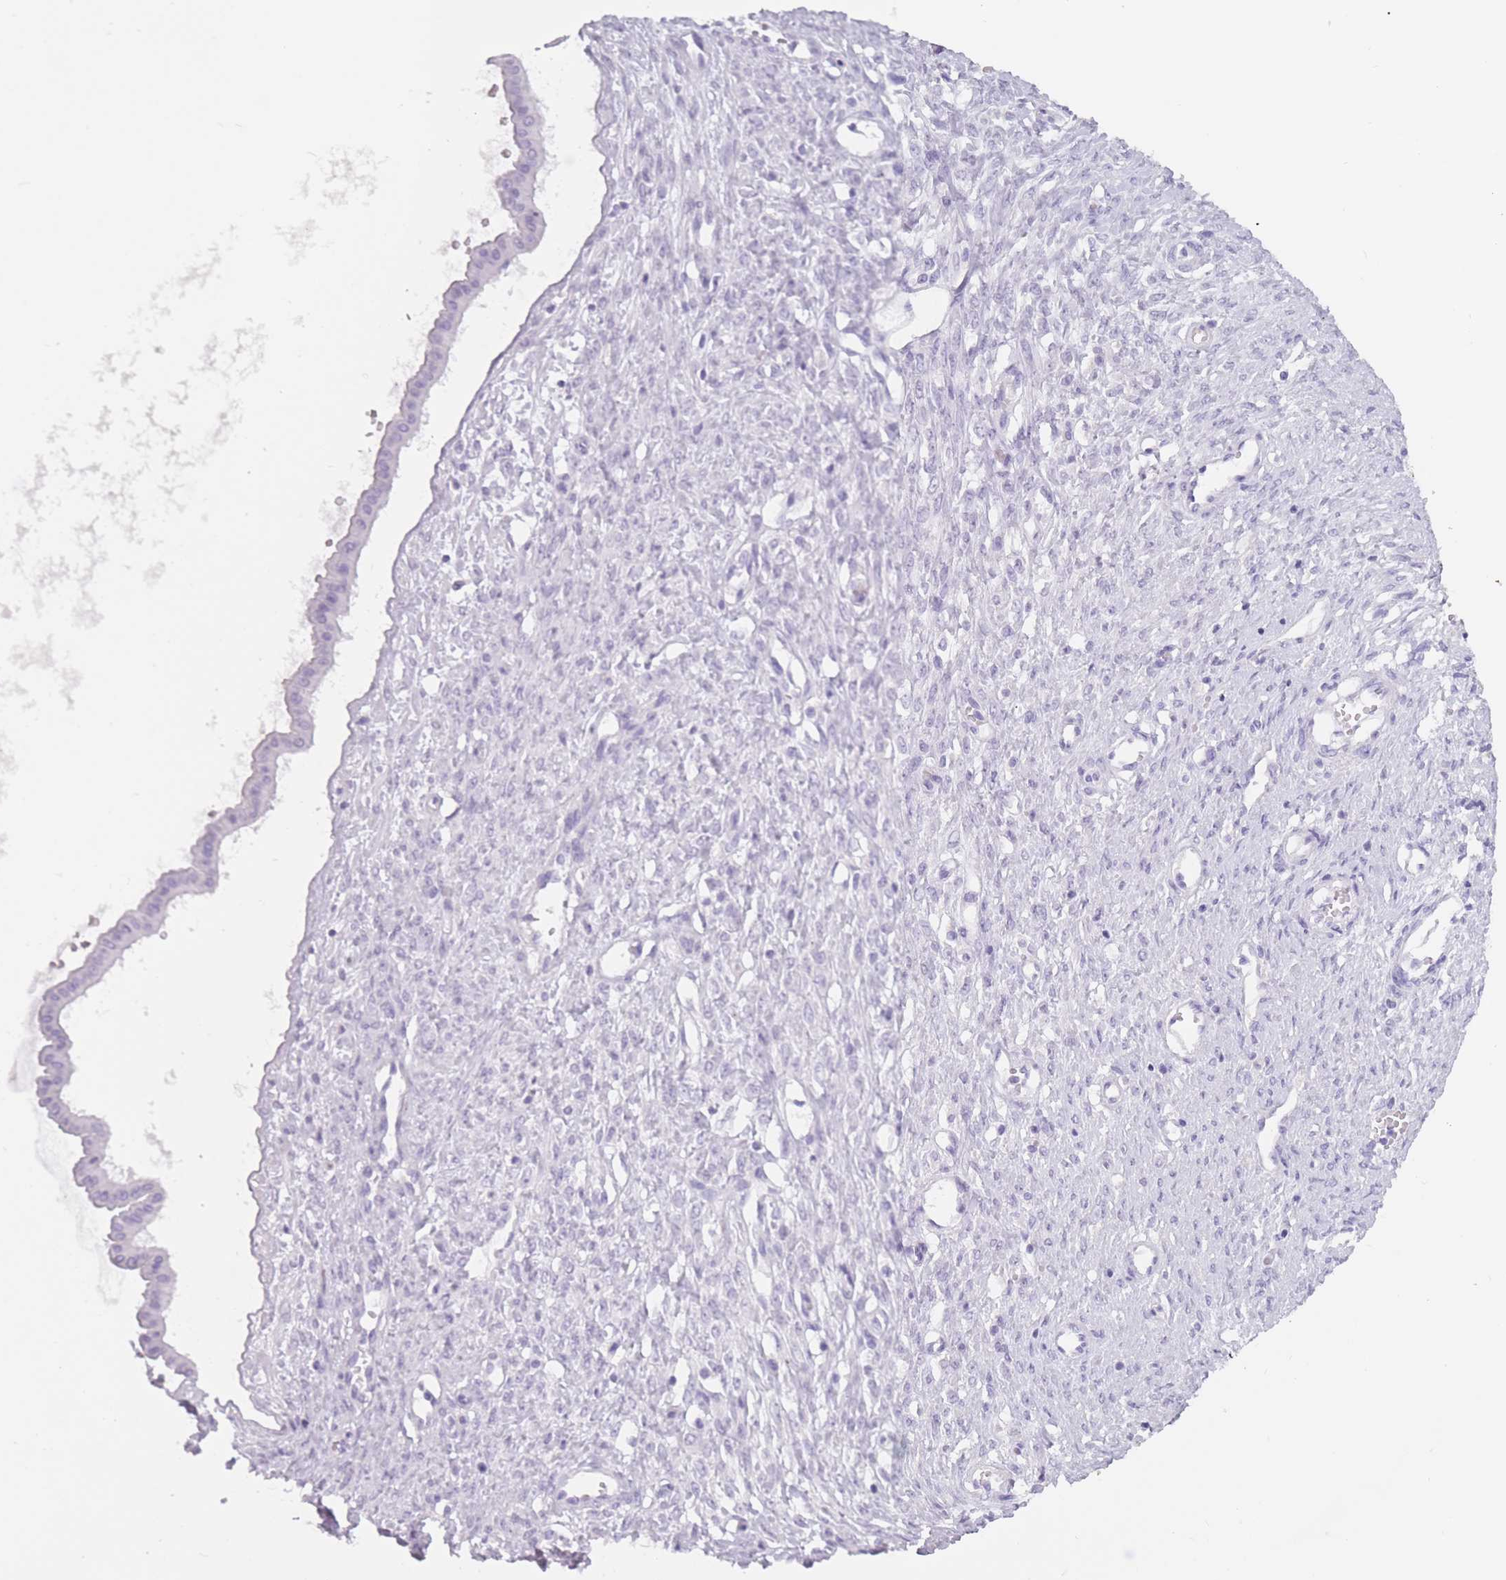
{"staining": {"intensity": "negative", "quantity": "none", "location": "none"}, "tissue": "ovarian cancer", "cell_type": "Tumor cells", "image_type": "cancer", "snomed": [{"axis": "morphology", "description": "Cystadenocarcinoma, mucinous, NOS"}, {"axis": "topography", "description": "Ovary"}], "caption": "Immunohistochemistry (IHC) photomicrograph of neoplastic tissue: human ovarian cancer stained with DAB shows no significant protein expression in tumor cells.", "gene": "PNMA3", "patient": {"sex": "female", "age": 73}}